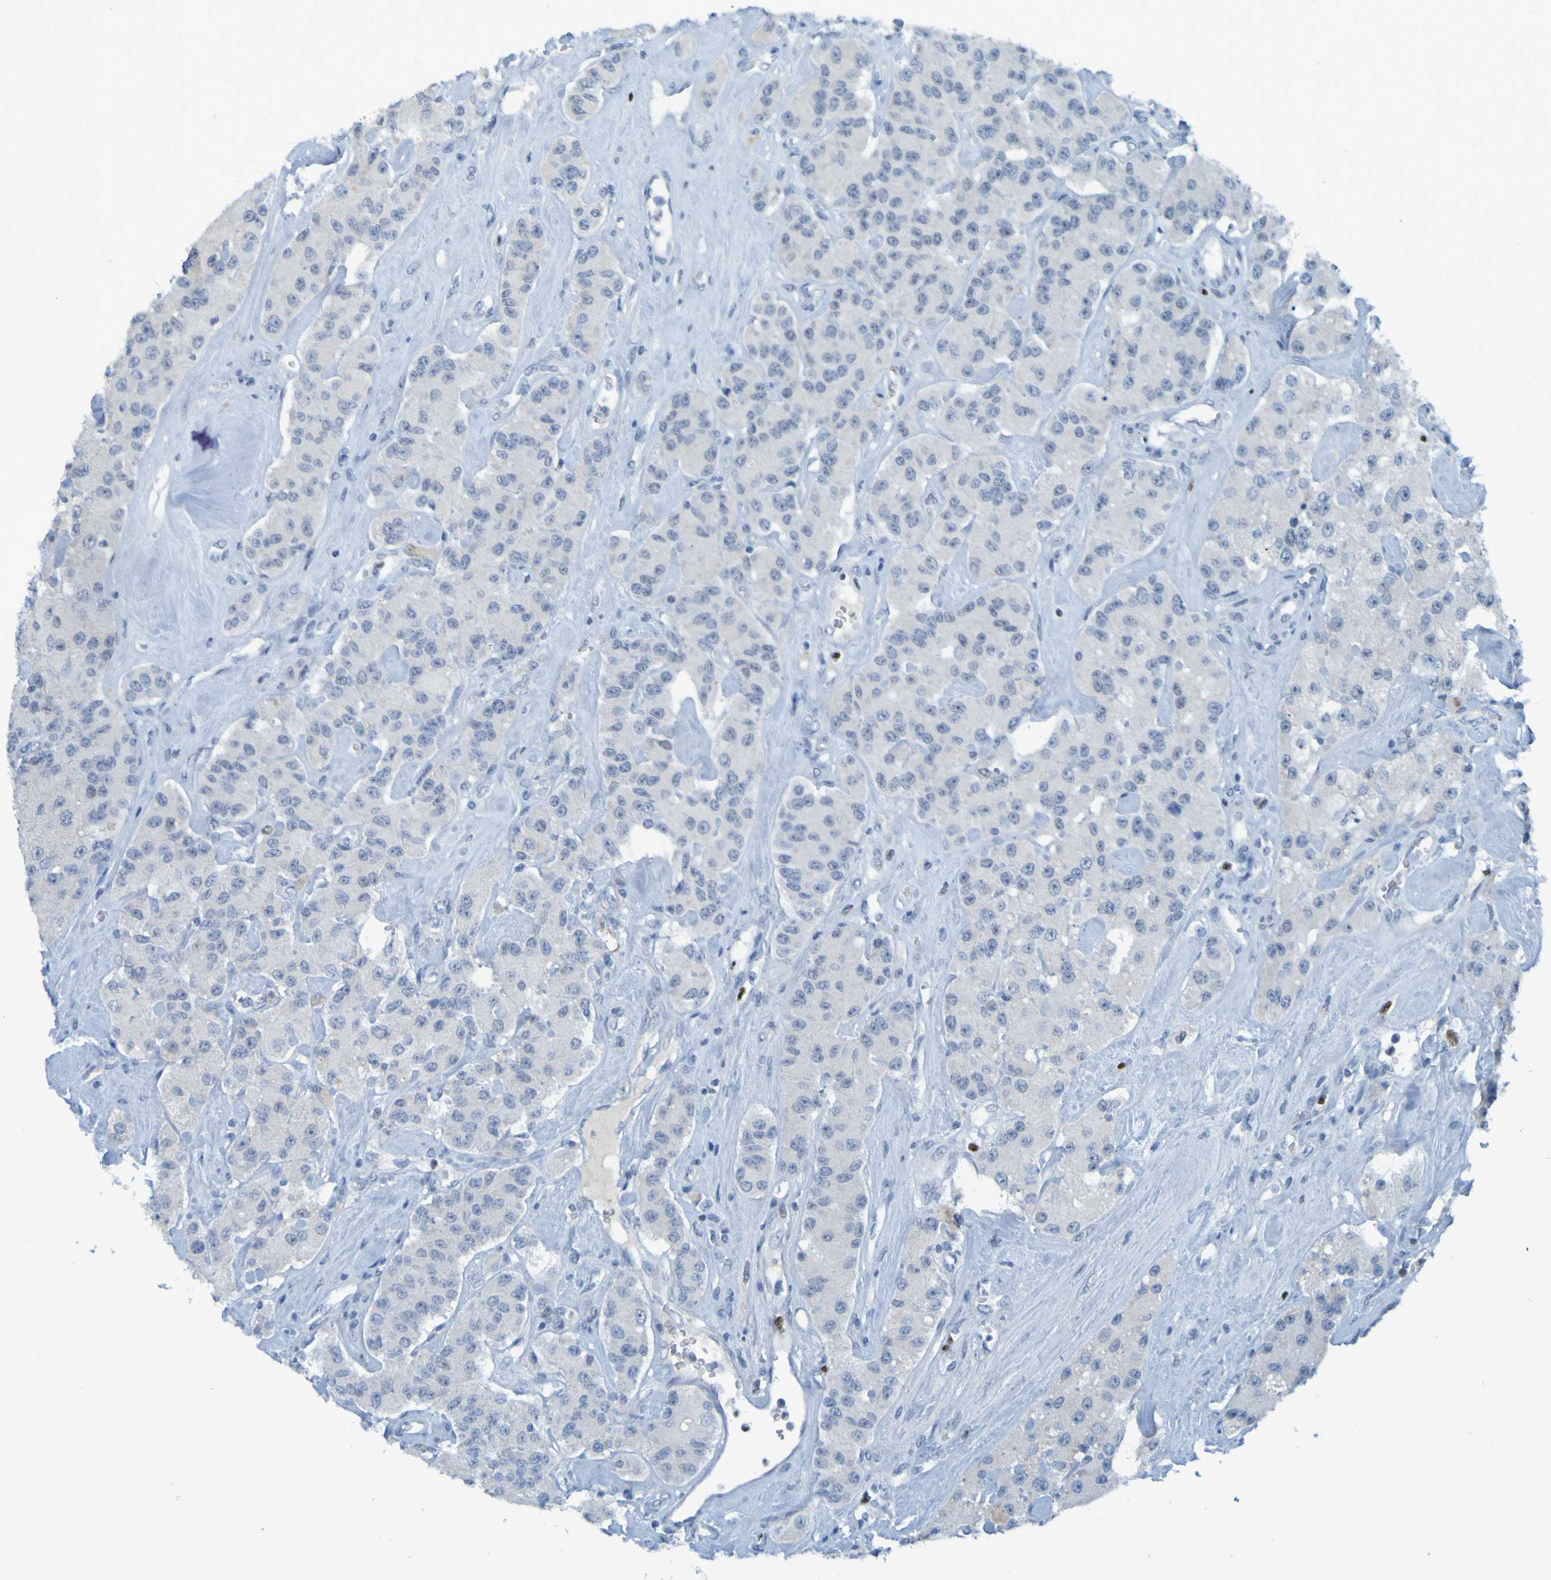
{"staining": {"intensity": "negative", "quantity": "none", "location": "none"}, "tissue": "carcinoid", "cell_type": "Tumor cells", "image_type": "cancer", "snomed": [{"axis": "morphology", "description": "Carcinoid, malignant, NOS"}, {"axis": "topography", "description": "Pancreas"}], "caption": "Immunohistochemistry (IHC) of carcinoid demonstrates no expression in tumor cells.", "gene": "USP36", "patient": {"sex": "male", "age": 41}}